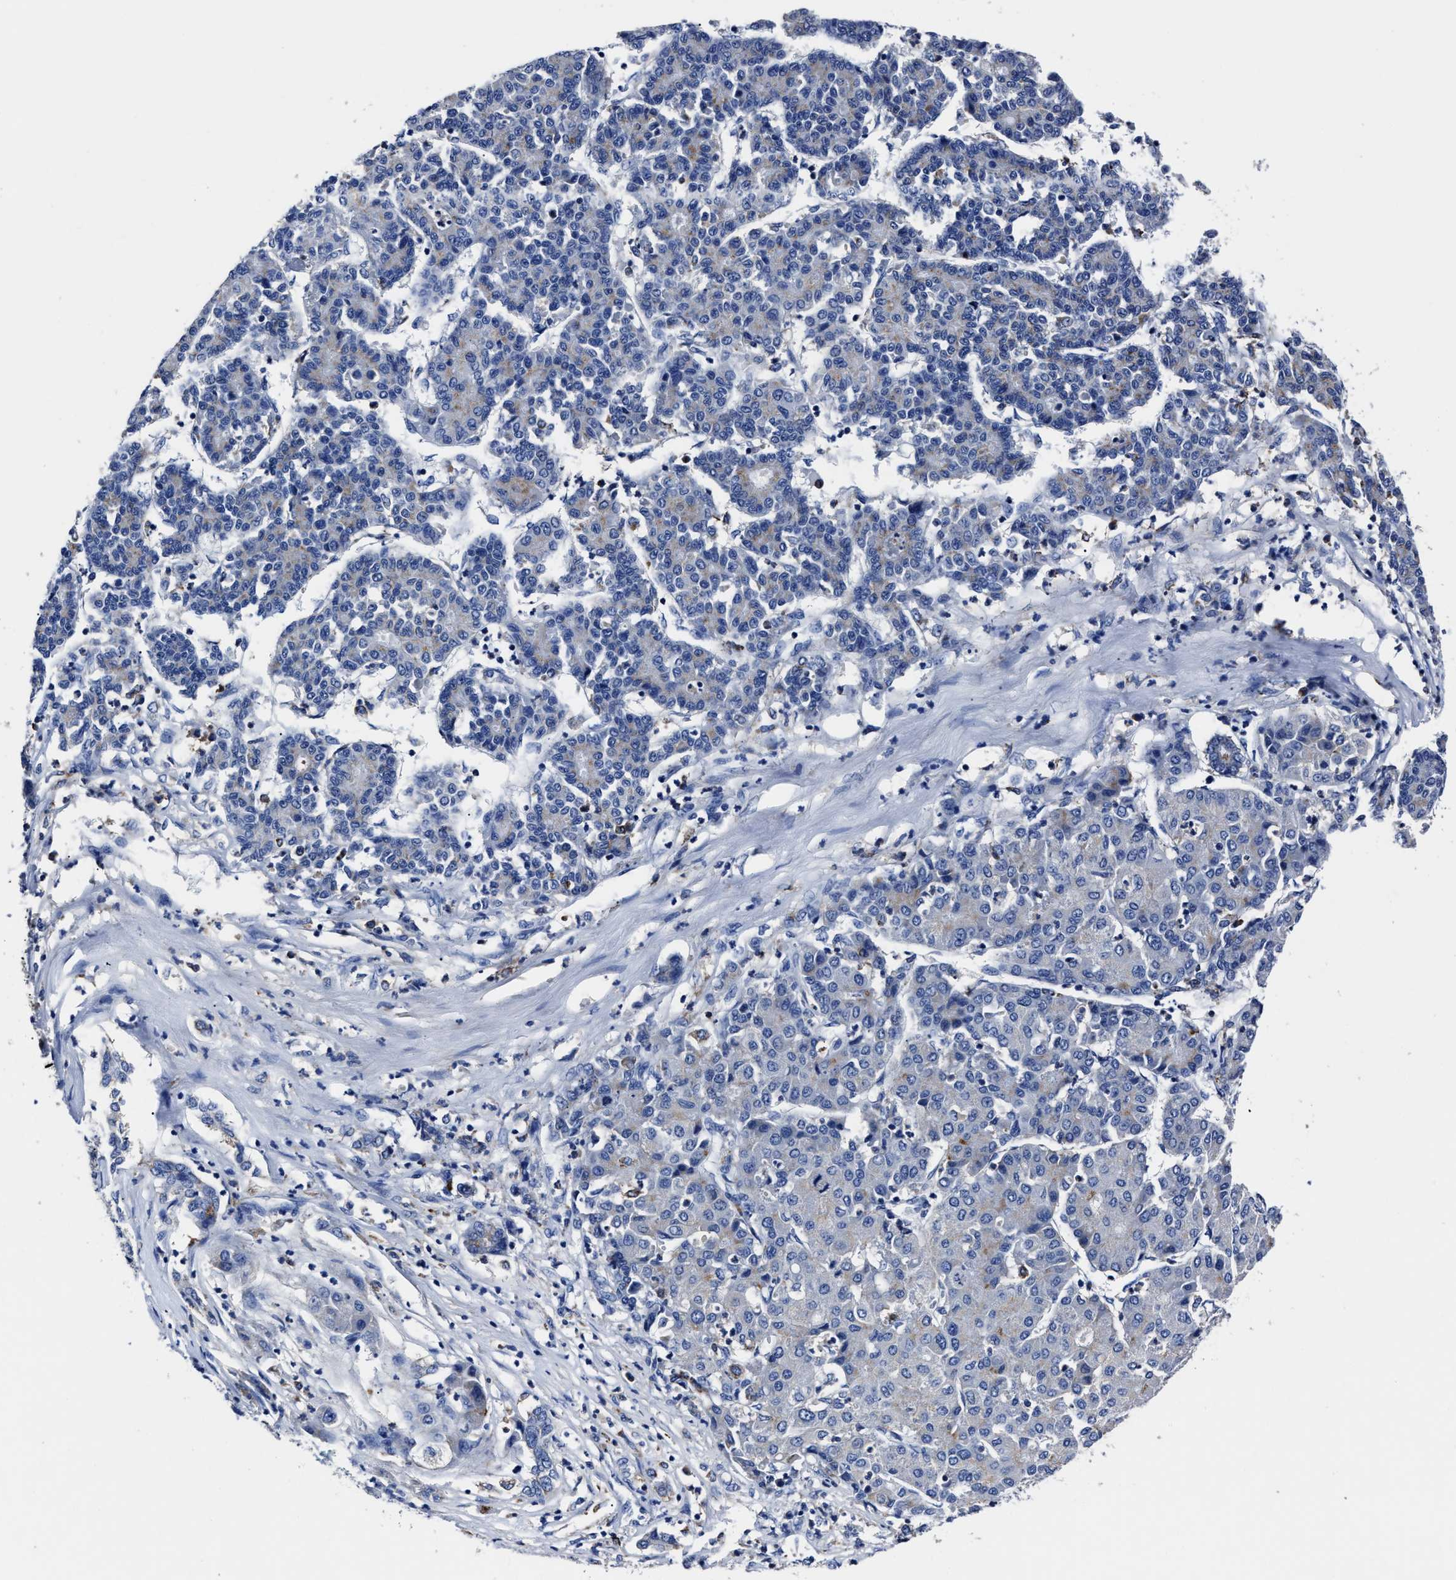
{"staining": {"intensity": "negative", "quantity": "none", "location": "none"}, "tissue": "liver cancer", "cell_type": "Tumor cells", "image_type": "cancer", "snomed": [{"axis": "morphology", "description": "Carcinoma, Hepatocellular, NOS"}, {"axis": "topography", "description": "Liver"}], "caption": "Immunohistochemistry (IHC) of hepatocellular carcinoma (liver) demonstrates no staining in tumor cells.", "gene": "LAMTOR4", "patient": {"sex": "male", "age": 65}}